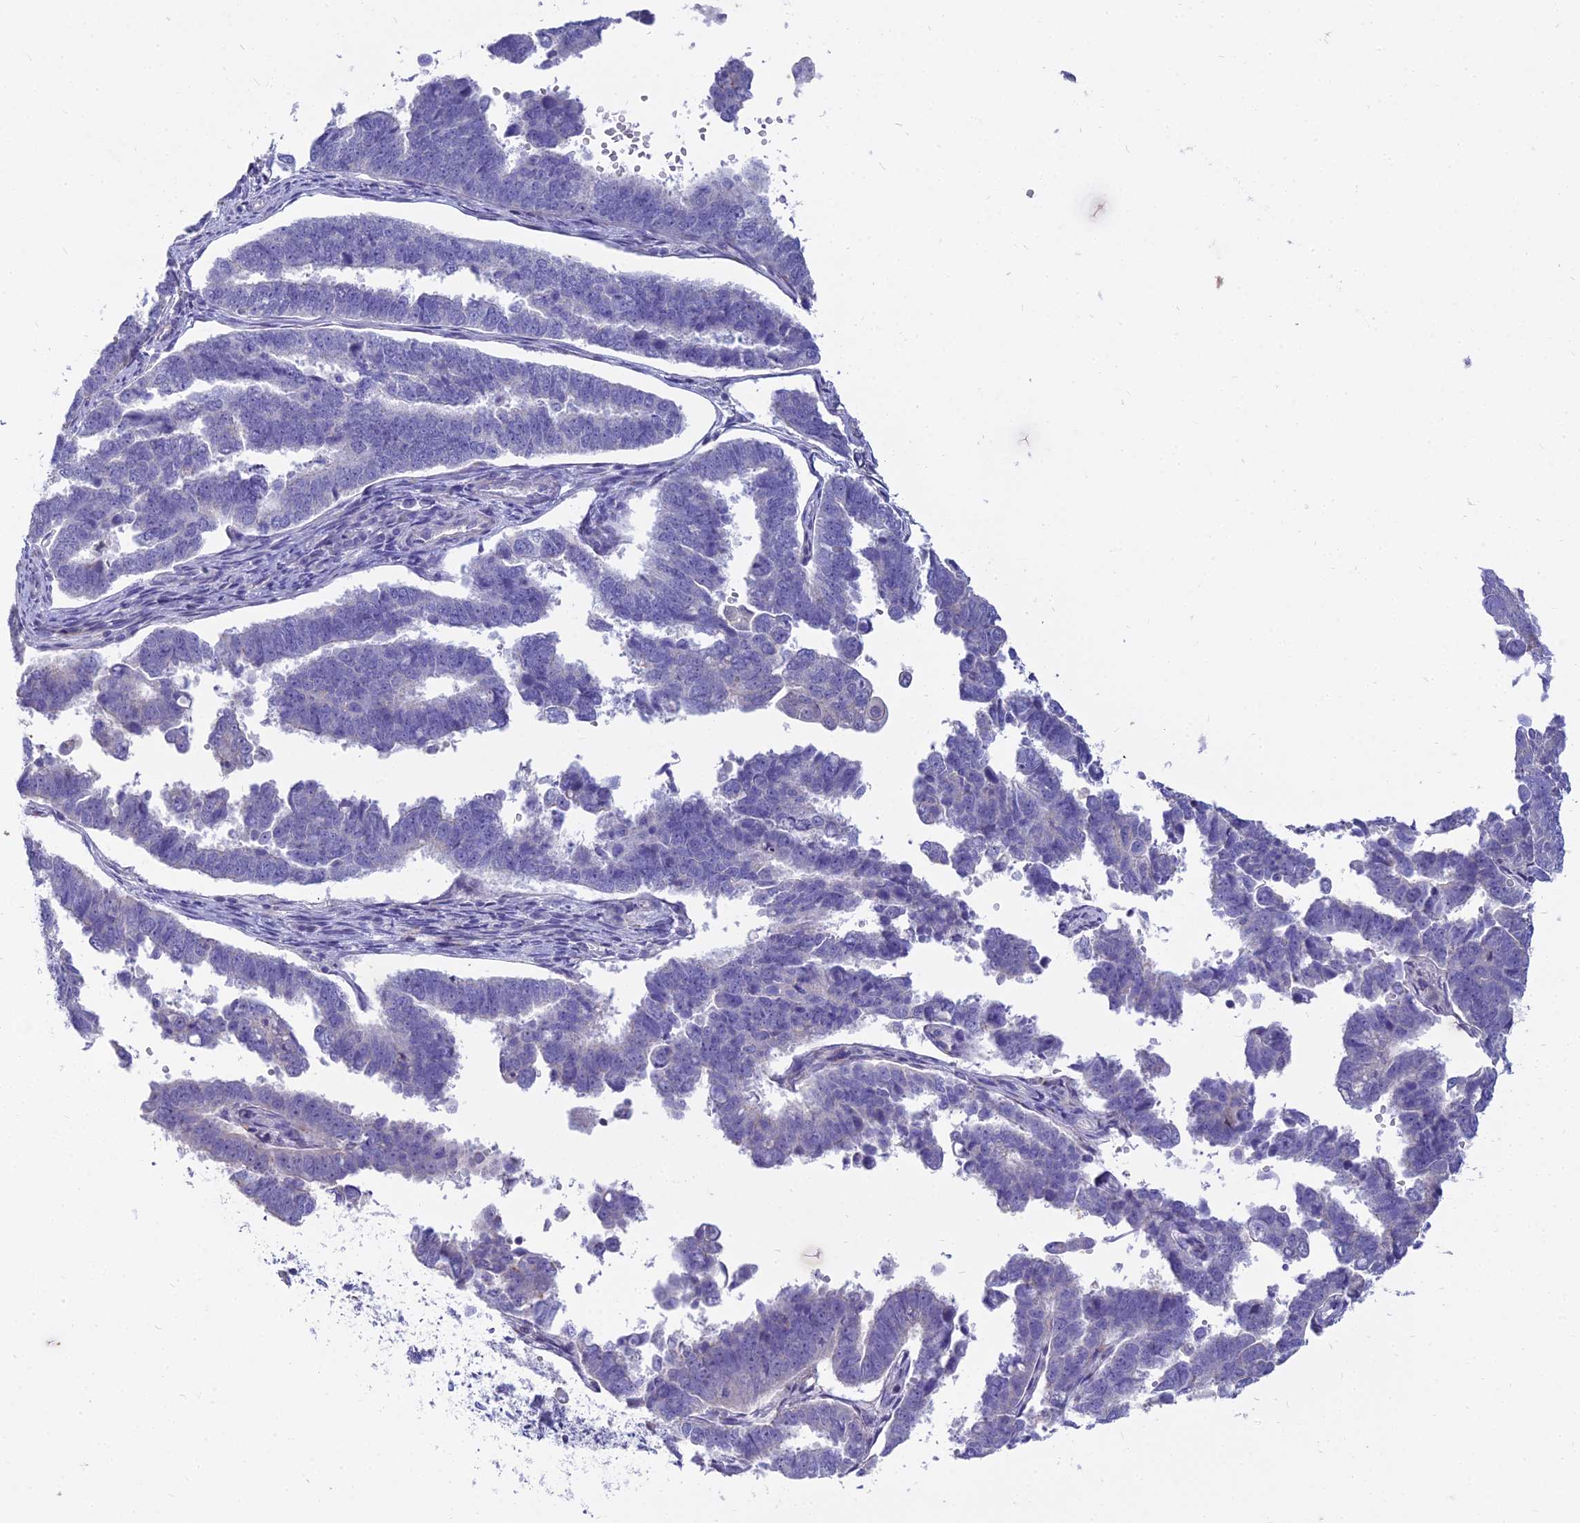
{"staining": {"intensity": "negative", "quantity": "none", "location": "none"}, "tissue": "endometrial cancer", "cell_type": "Tumor cells", "image_type": "cancer", "snomed": [{"axis": "morphology", "description": "Adenocarcinoma, NOS"}, {"axis": "topography", "description": "Endometrium"}], "caption": "Protein analysis of endometrial cancer shows no significant positivity in tumor cells. Nuclei are stained in blue.", "gene": "SMIM24", "patient": {"sex": "female", "age": 75}}